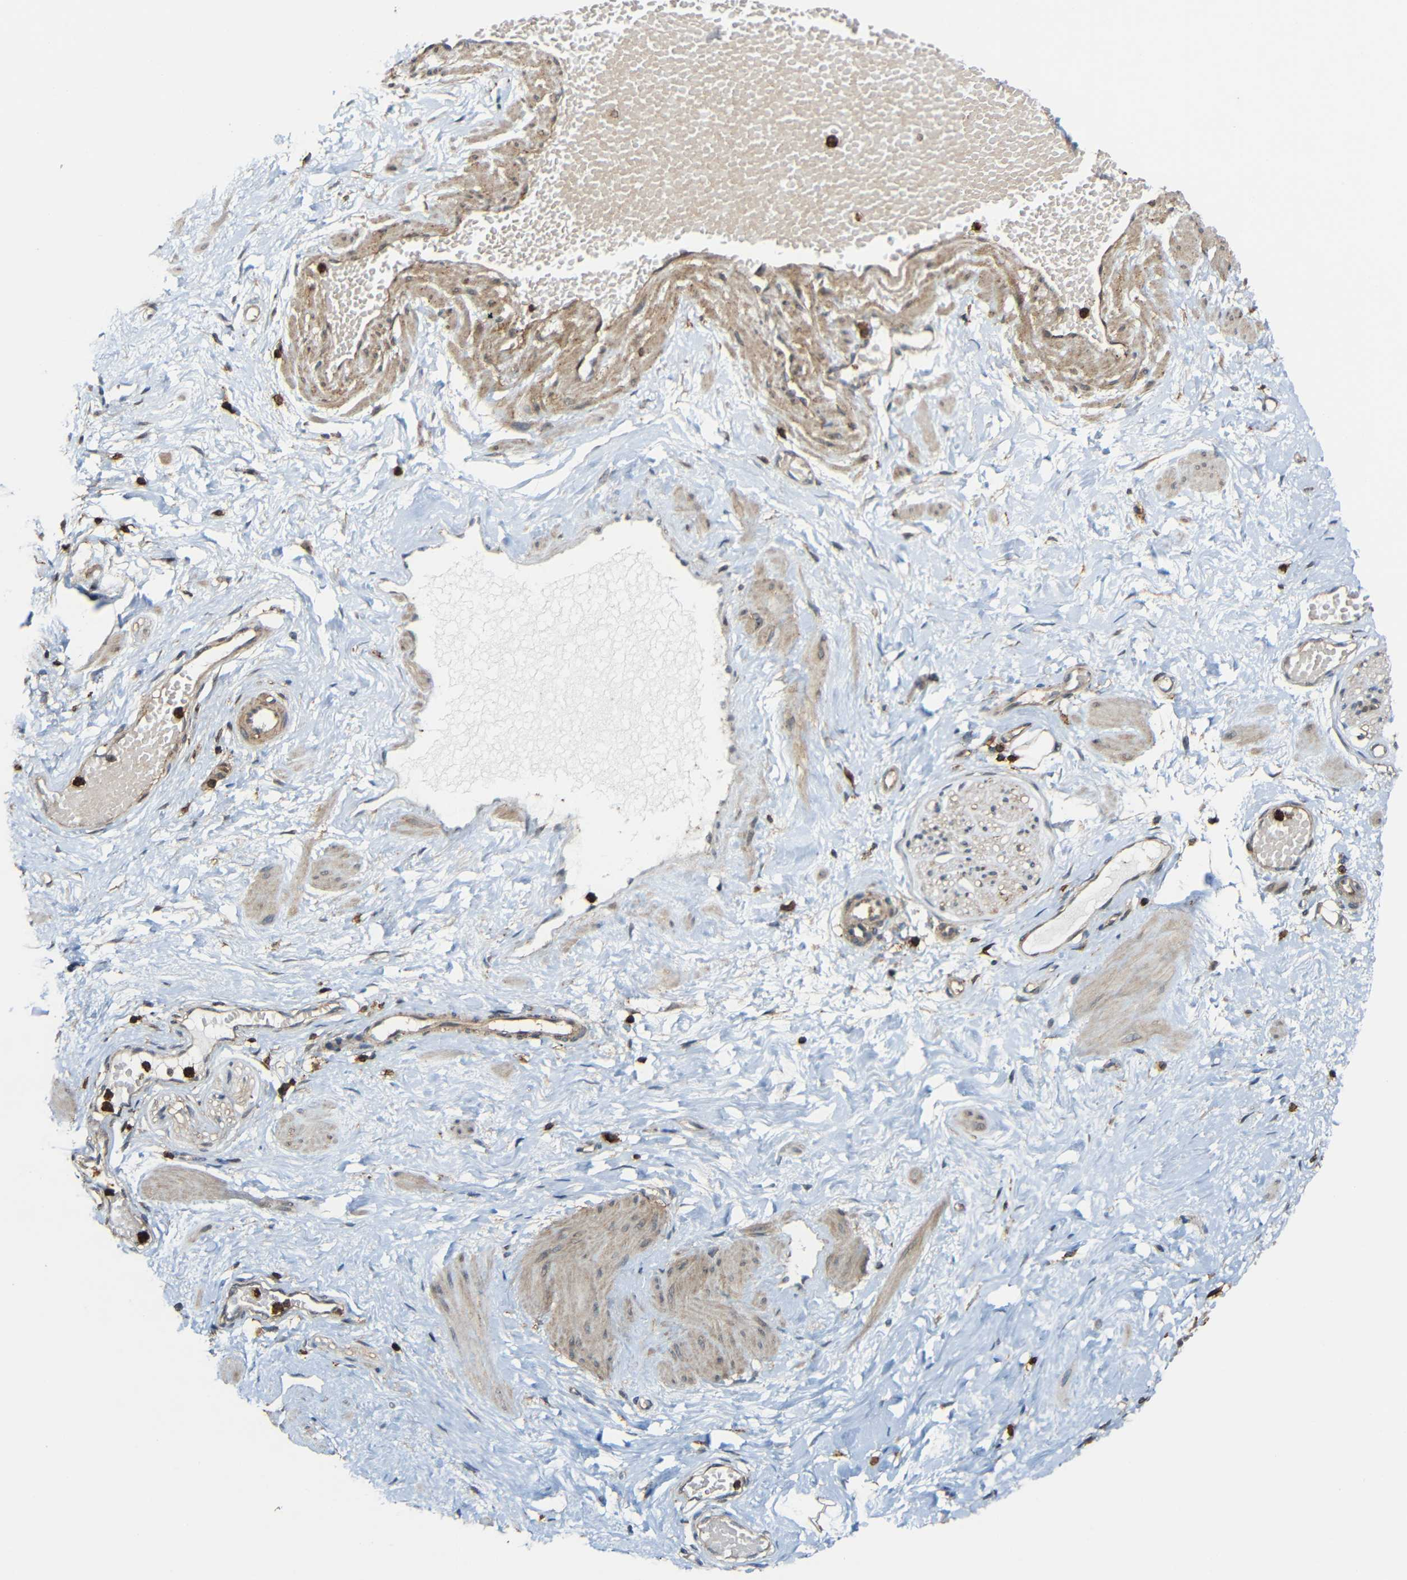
{"staining": {"intensity": "moderate", "quantity": "25%-75%", "location": "cytoplasmic/membranous"}, "tissue": "adipose tissue", "cell_type": "Adipocytes", "image_type": "normal", "snomed": [{"axis": "morphology", "description": "Normal tissue, NOS"}, {"axis": "topography", "description": "Soft tissue"}, {"axis": "topography", "description": "Vascular tissue"}], "caption": "Adipose tissue stained with a brown dye exhibits moderate cytoplasmic/membranous positive staining in about 25%-75% of adipocytes.", "gene": "C1GALT1", "patient": {"sex": "female", "age": 35}}